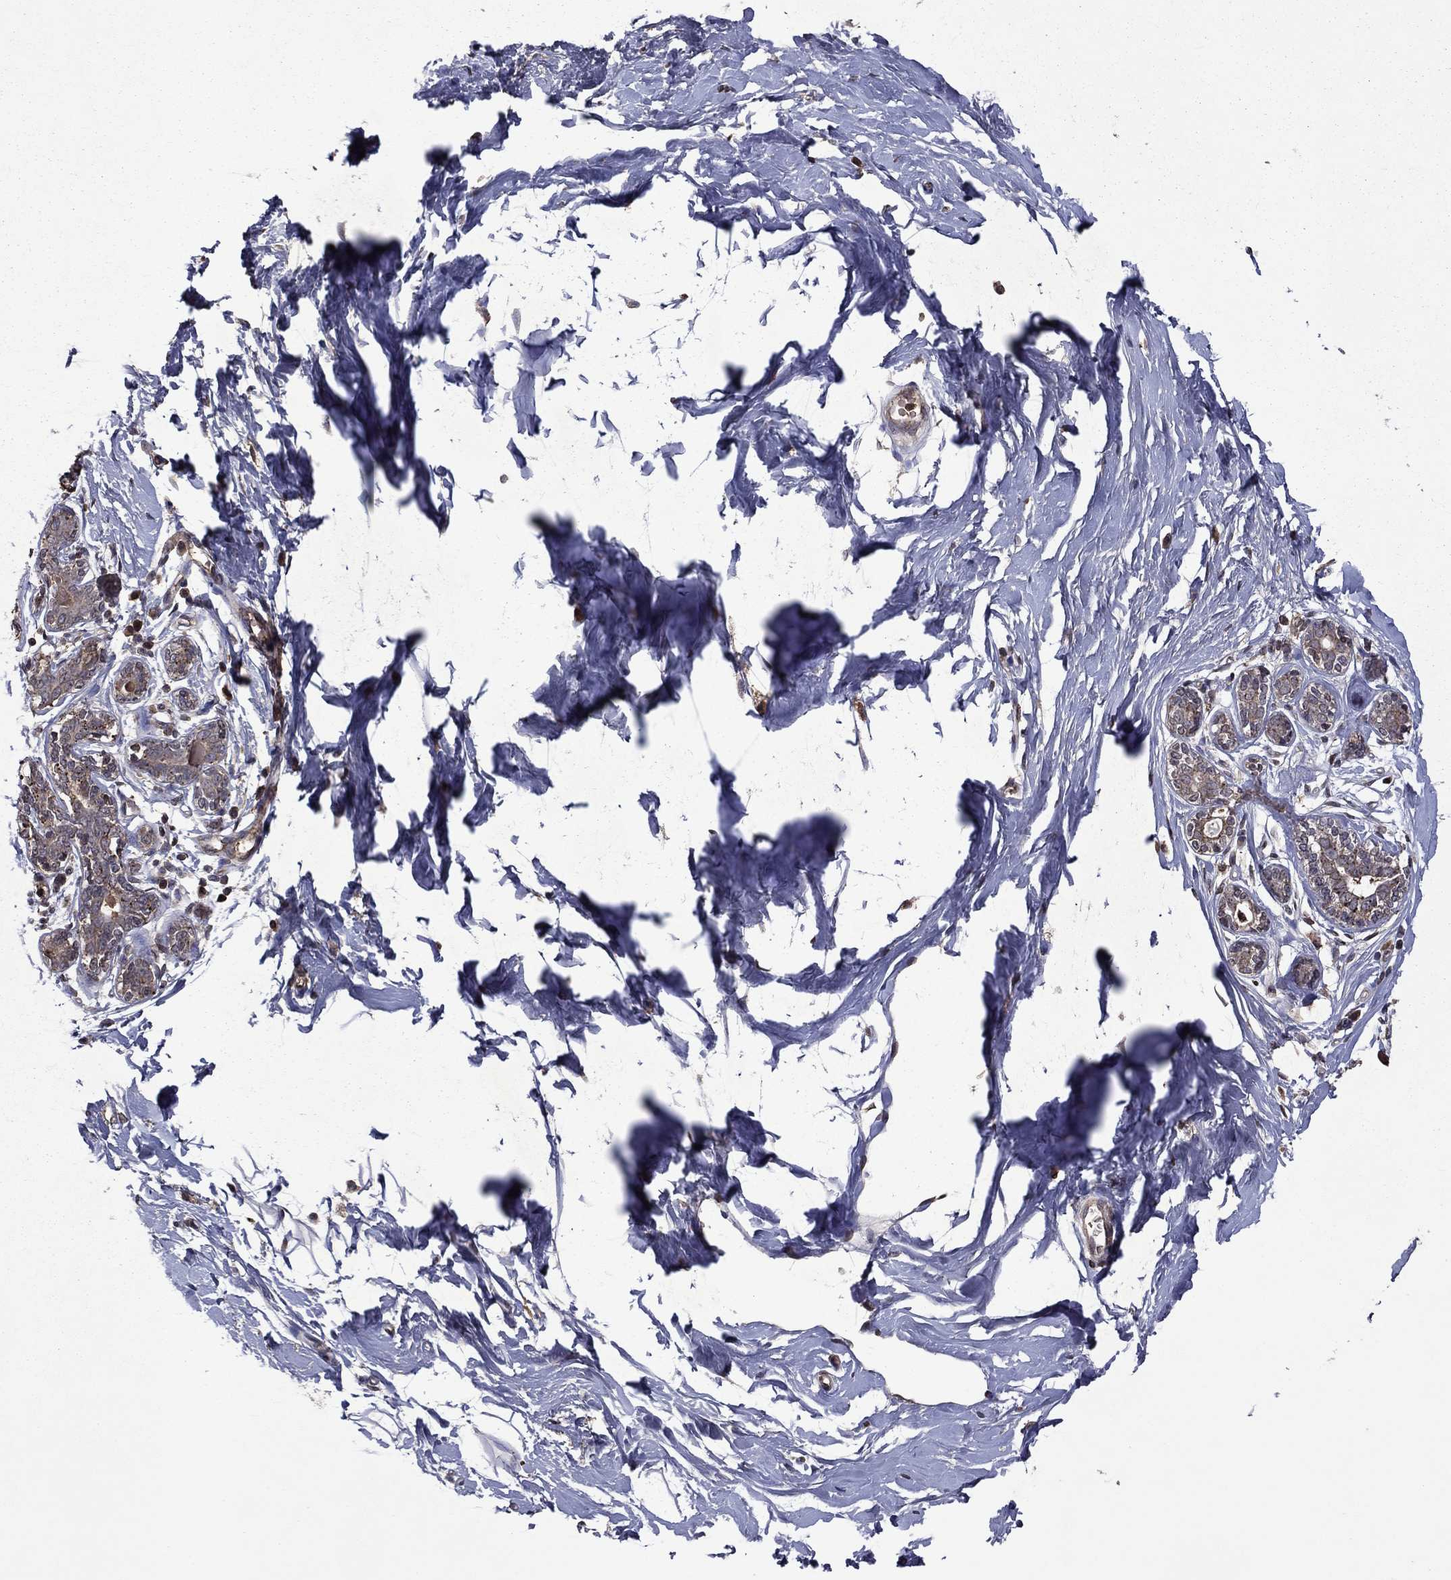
{"staining": {"intensity": "negative", "quantity": "none", "location": "none"}, "tissue": "breast", "cell_type": "Adipocytes", "image_type": "normal", "snomed": [{"axis": "morphology", "description": "Normal tissue, NOS"}, {"axis": "topography", "description": "Breast"}], "caption": "The immunohistochemistry (IHC) micrograph has no significant positivity in adipocytes of breast. (Brightfield microscopy of DAB immunohistochemistry at high magnification).", "gene": "NLGN1", "patient": {"sex": "female", "age": 37}}